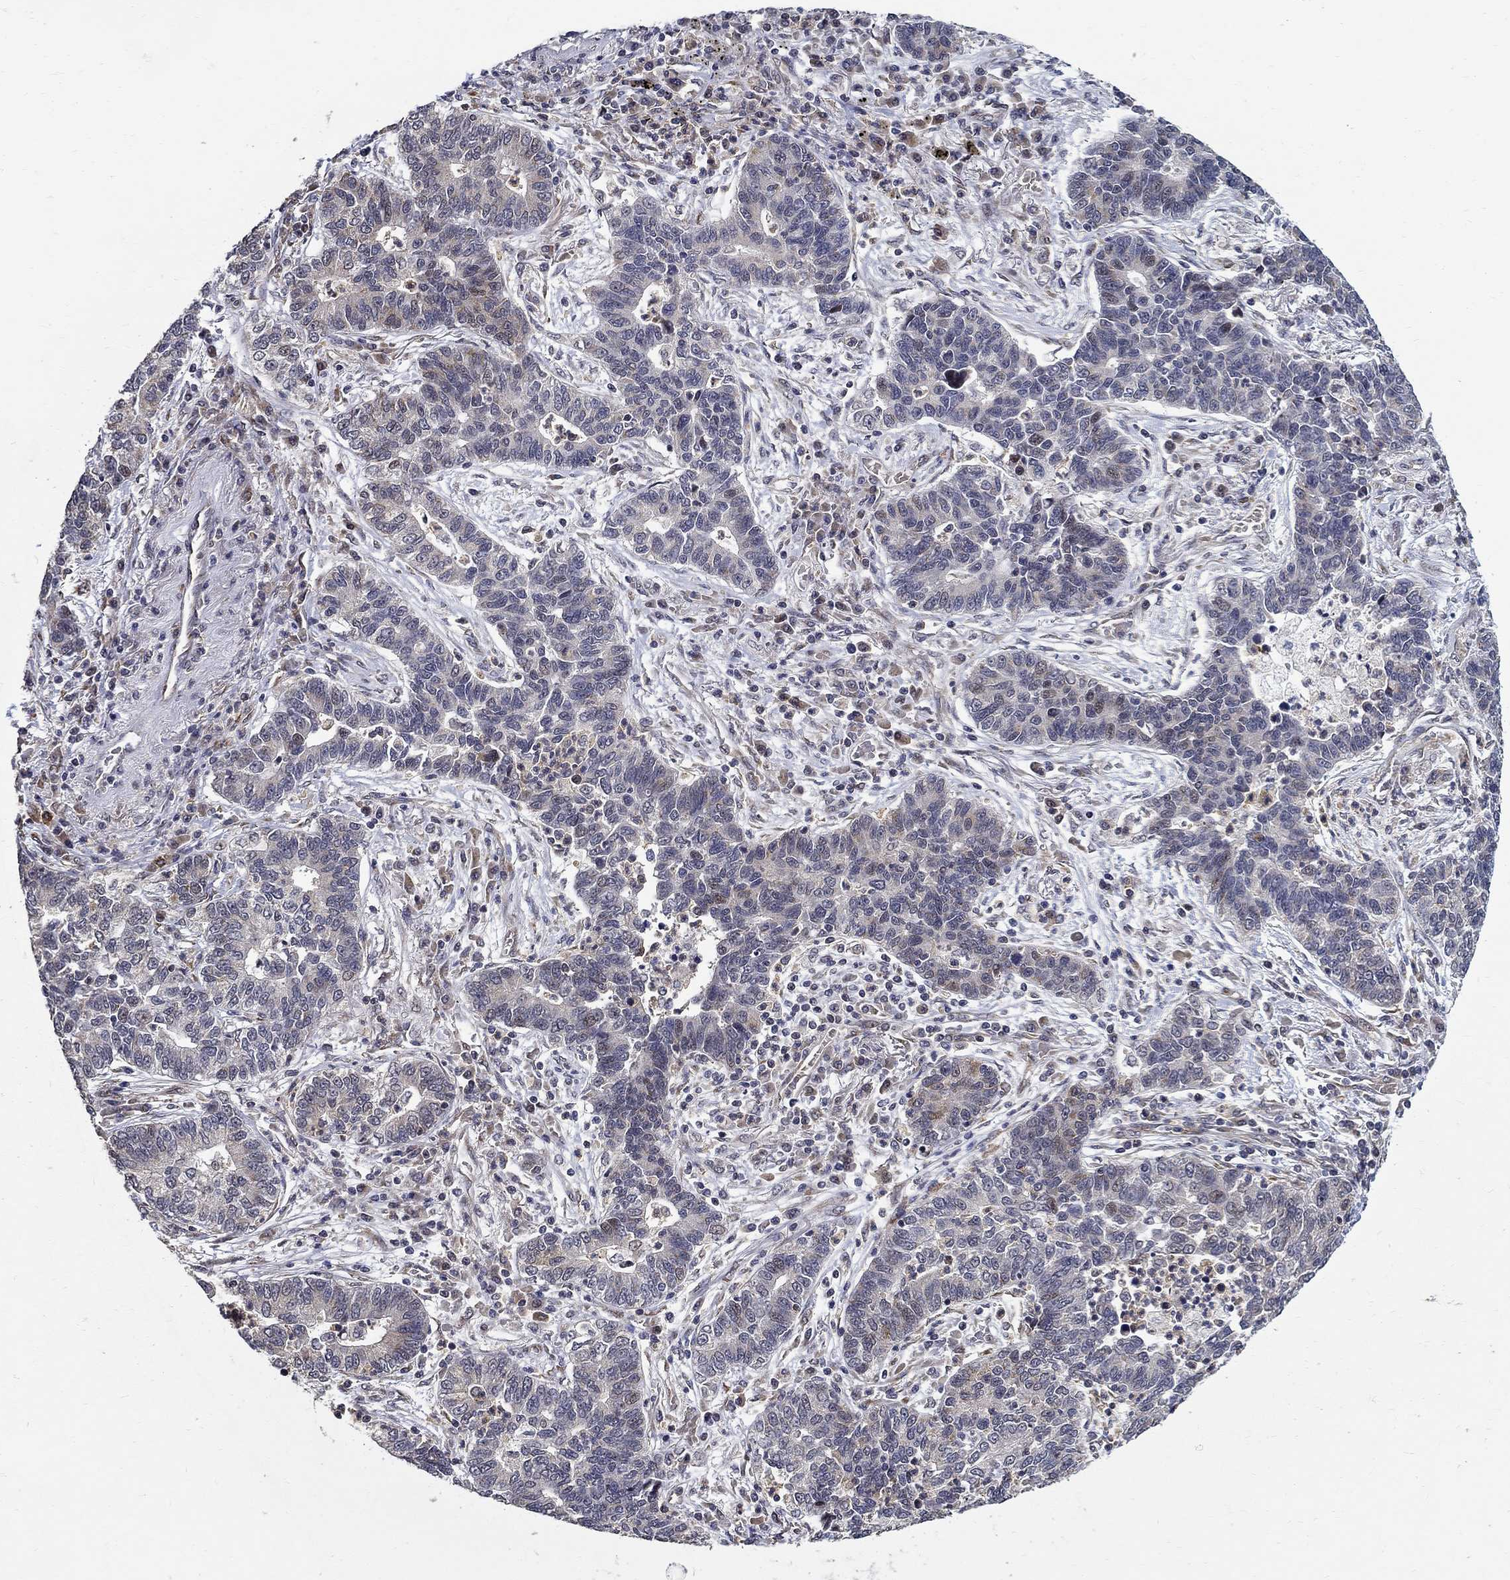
{"staining": {"intensity": "weak", "quantity": "<25%", "location": "nuclear"}, "tissue": "lung cancer", "cell_type": "Tumor cells", "image_type": "cancer", "snomed": [{"axis": "morphology", "description": "Adenocarcinoma, NOS"}, {"axis": "topography", "description": "Lung"}], "caption": "An IHC micrograph of lung cancer (adenocarcinoma) is shown. There is no staining in tumor cells of lung cancer (adenocarcinoma).", "gene": "ZNF594", "patient": {"sex": "female", "age": 57}}